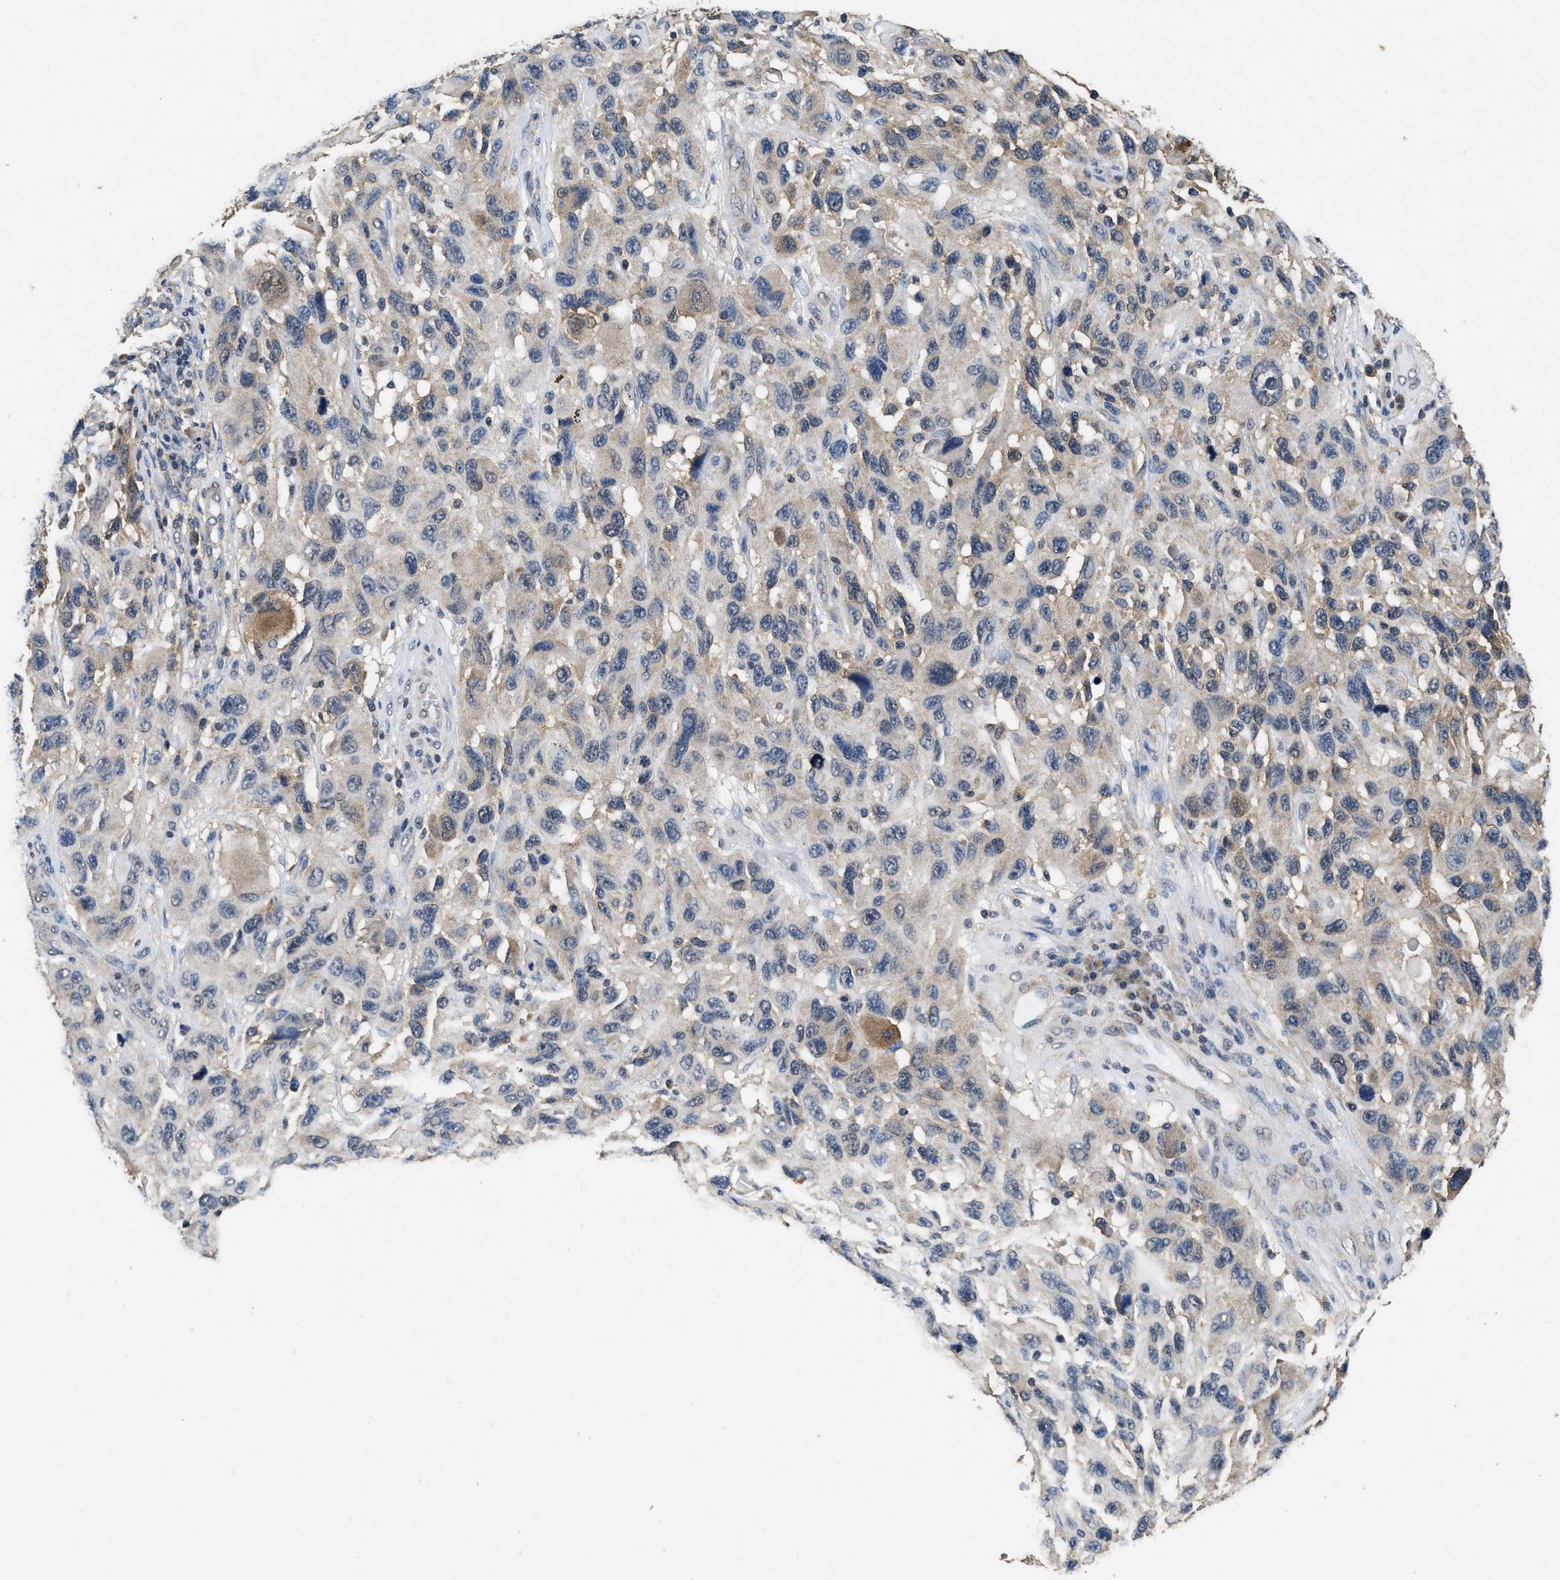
{"staining": {"intensity": "weak", "quantity": "<25%", "location": "cytoplasmic/membranous,nuclear"}, "tissue": "melanoma", "cell_type": "Tumor cells", "image_type": "cancer", "snomed": [{"axis": "morphology", "description": "Malignant melanoma, NOS"}, {"axis": "topography", "description": "Skin"}], "caption": "This histopathology image is of malignant melanoma stained with immunohistochemistry to label a protein in brown with the nuclei are counter-stained blue. There is no positivity in tumor cells.", "gene": "ACAT2", "patient": {"sex": "male", "age": 53}}